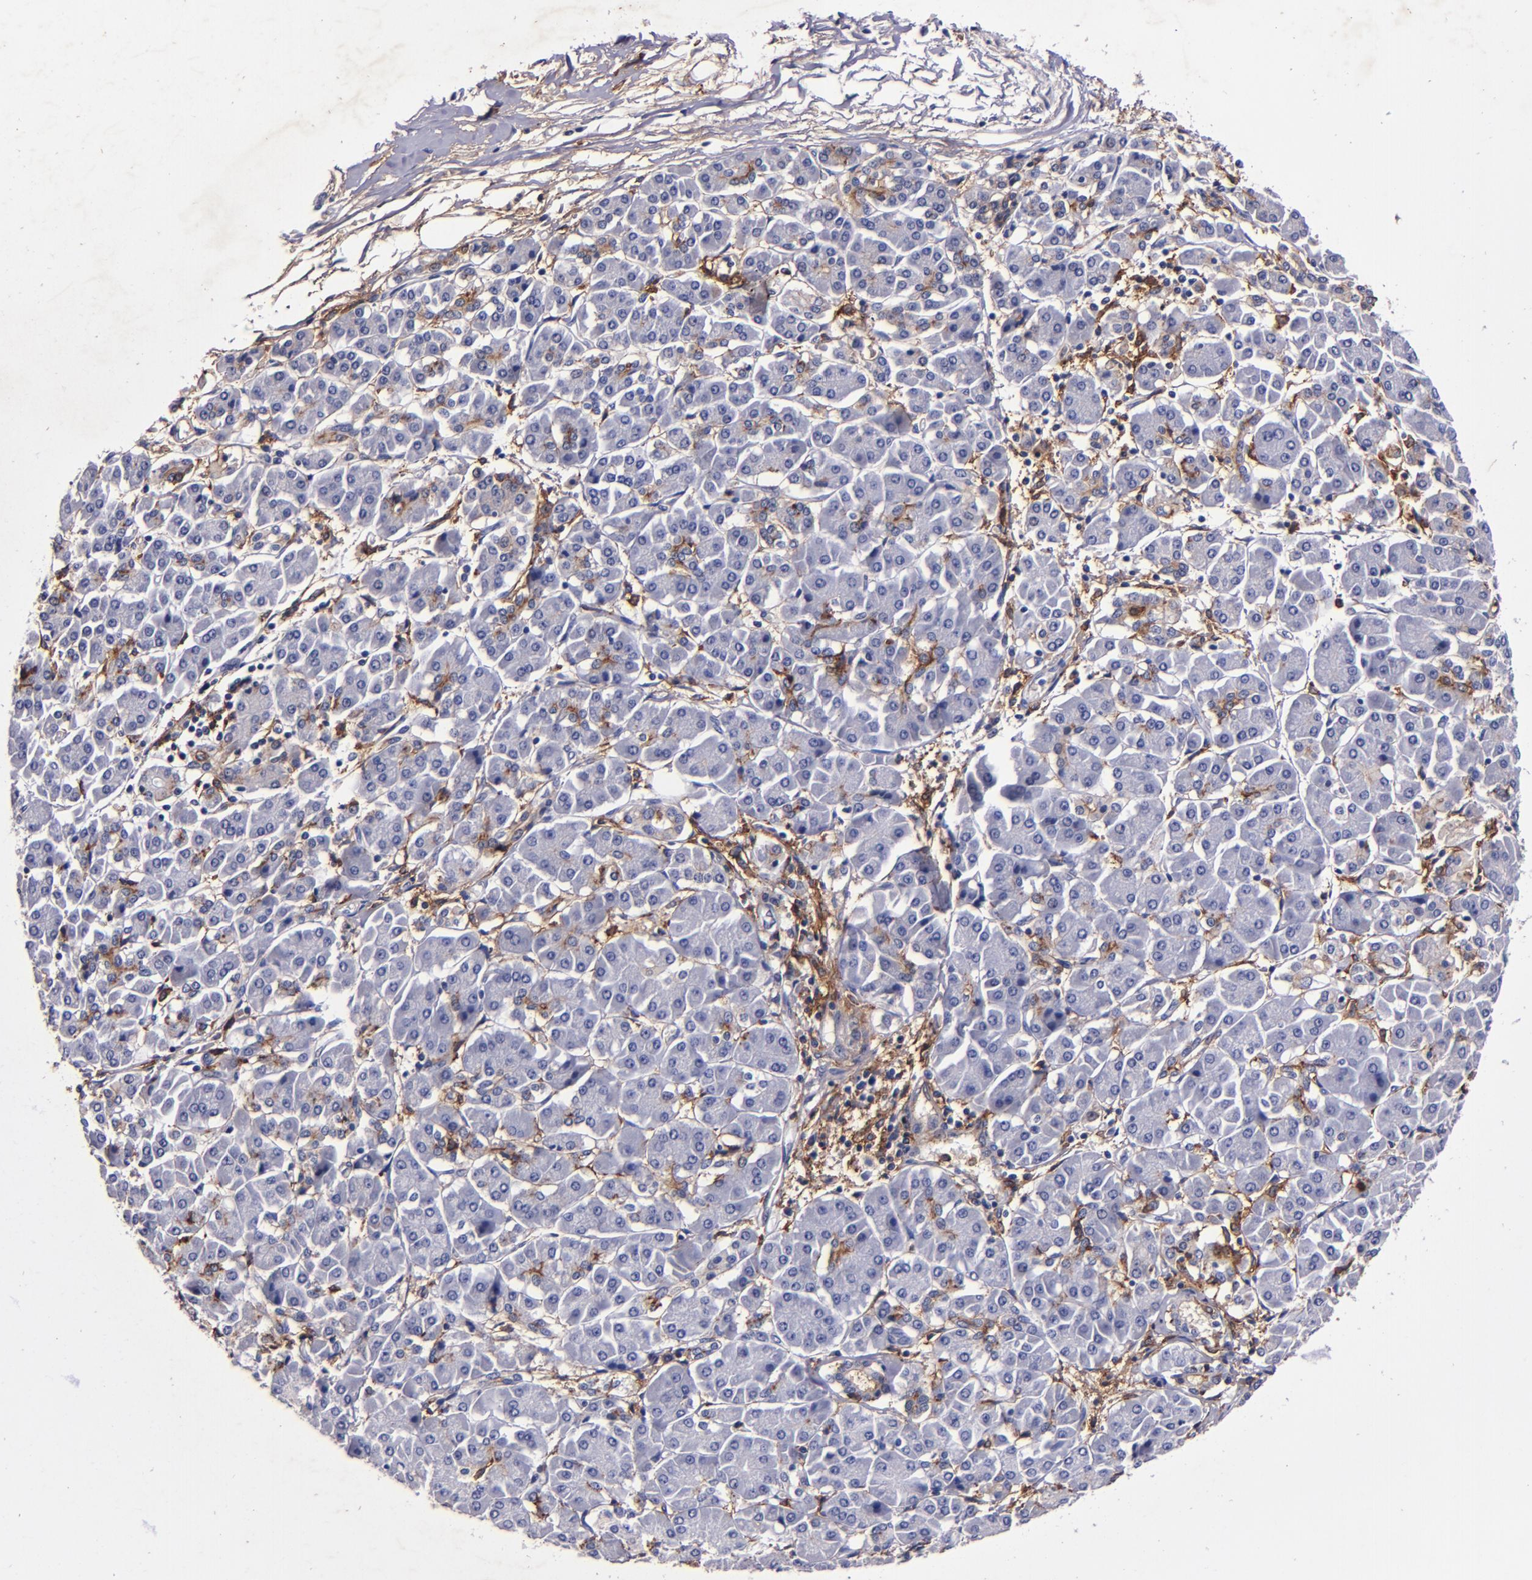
{"staining": {"intensity": "negative", "quantity": "none", "location": "none"}, "tissue": "pancreatic cancer", "cell_type": "Tumor cells", "image_type": "cancer", "snomed": [{"axis": "morphology", "description": "Adenocarcinoma, NOS"}, {"axis": "topography", "description": "Pancreas"}], "caption": "The IHC image has no significant expression in tumor cells of pancreatic cancer tissue.", "gene": "SIRPA", "patient": {"sex": "female", "age": 57}}